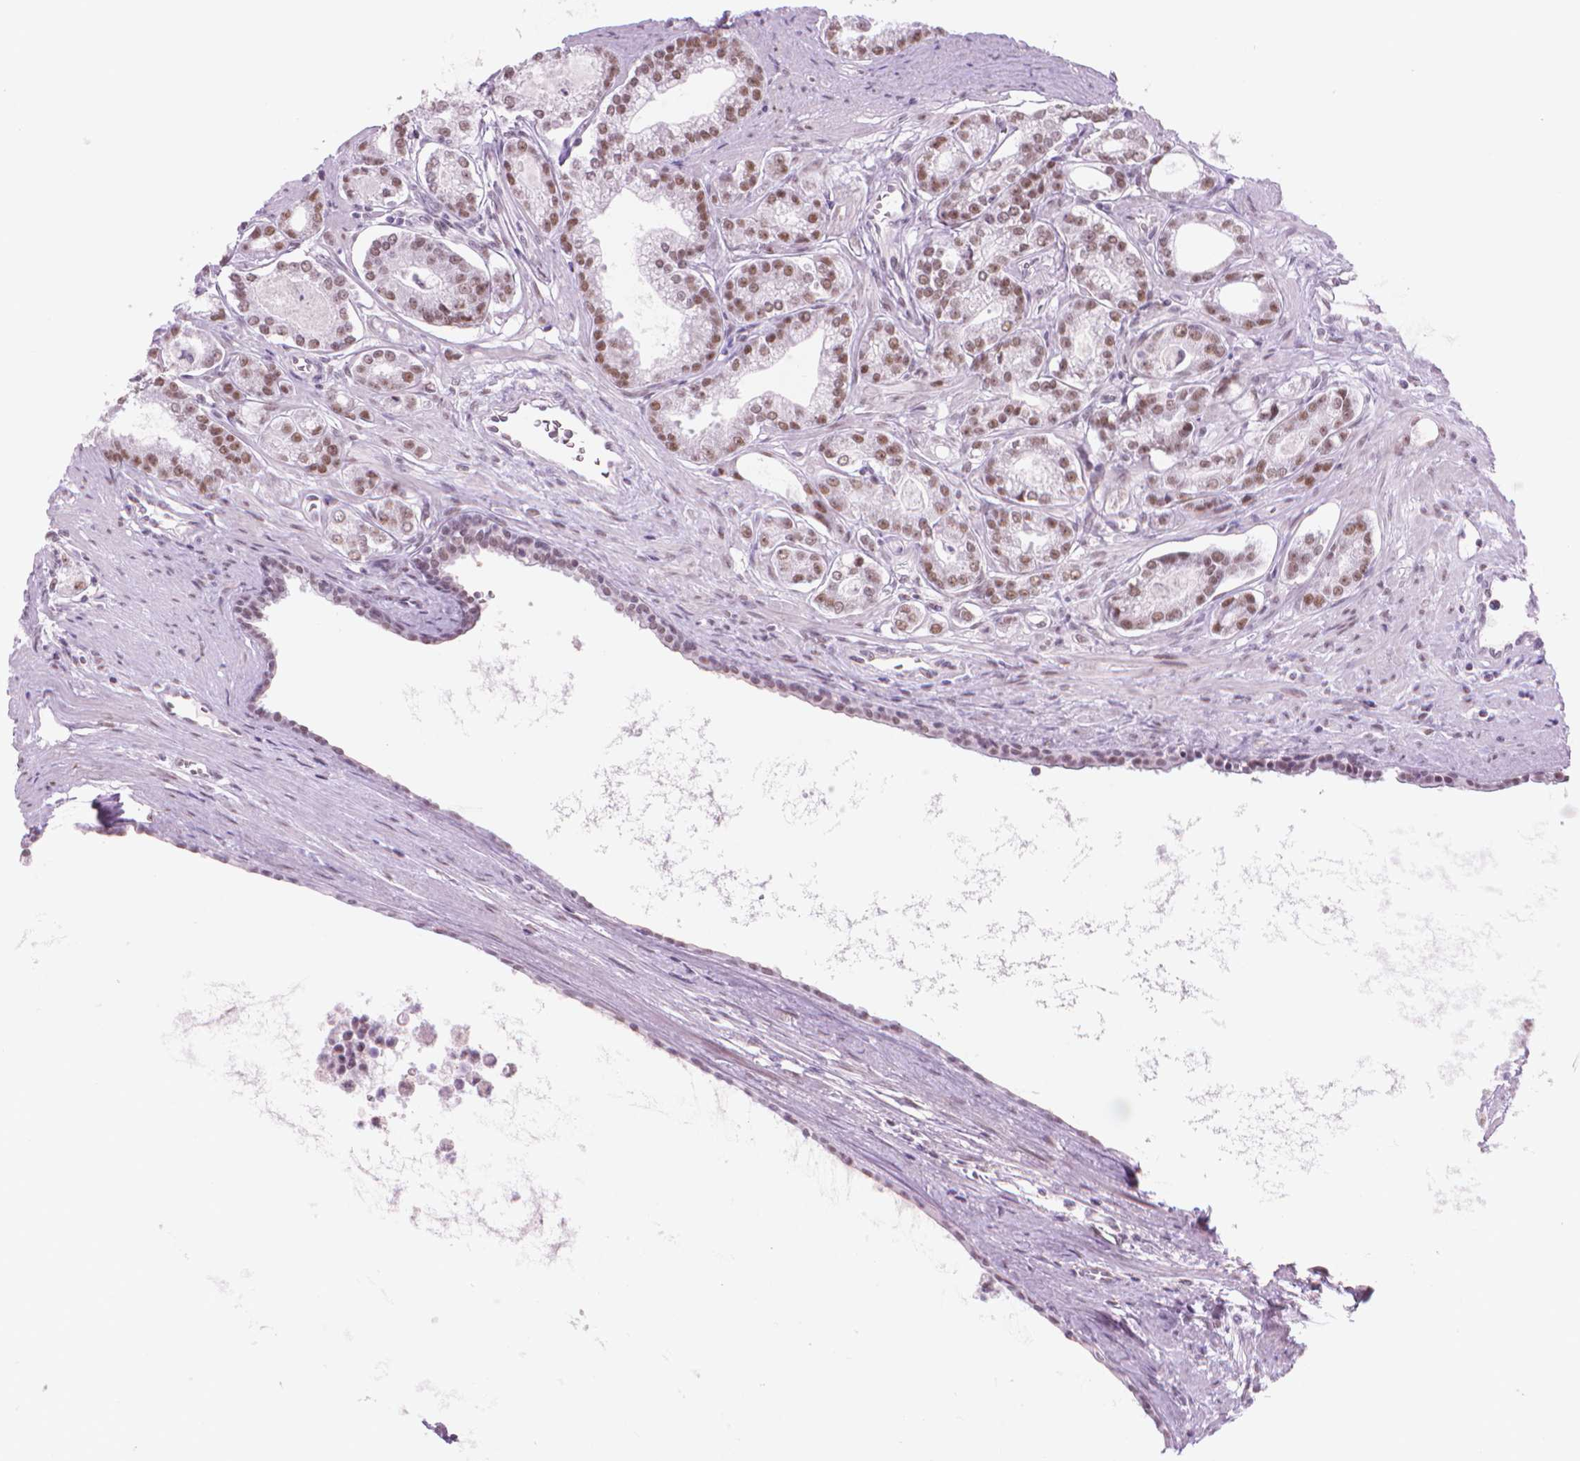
{"staining": {"intensity": "moderate", "quantity": ">75%", "location": "nuclear"}, "tissue": "prostate cancer", "cell_type": "Tumor cells", "image_type": "cancer", "snomed": [{"axis": "morphology", "description": "Adenocarcinoma, NOS"}, {"axis": "topography", "description": "Prostate"}], "caption": "Prostate adenocarcinoma was stained to show a protein in brown. There is medium levels of moderate nuclear expression in about >75% of tumor cells. The protein of interest is stained brown, and the nuclei are stained in blue (DAB IHC with brightfield microscopy, high magnification).", "gene": "POLR3D", "patient": {"sex": "male", "age": 71}}